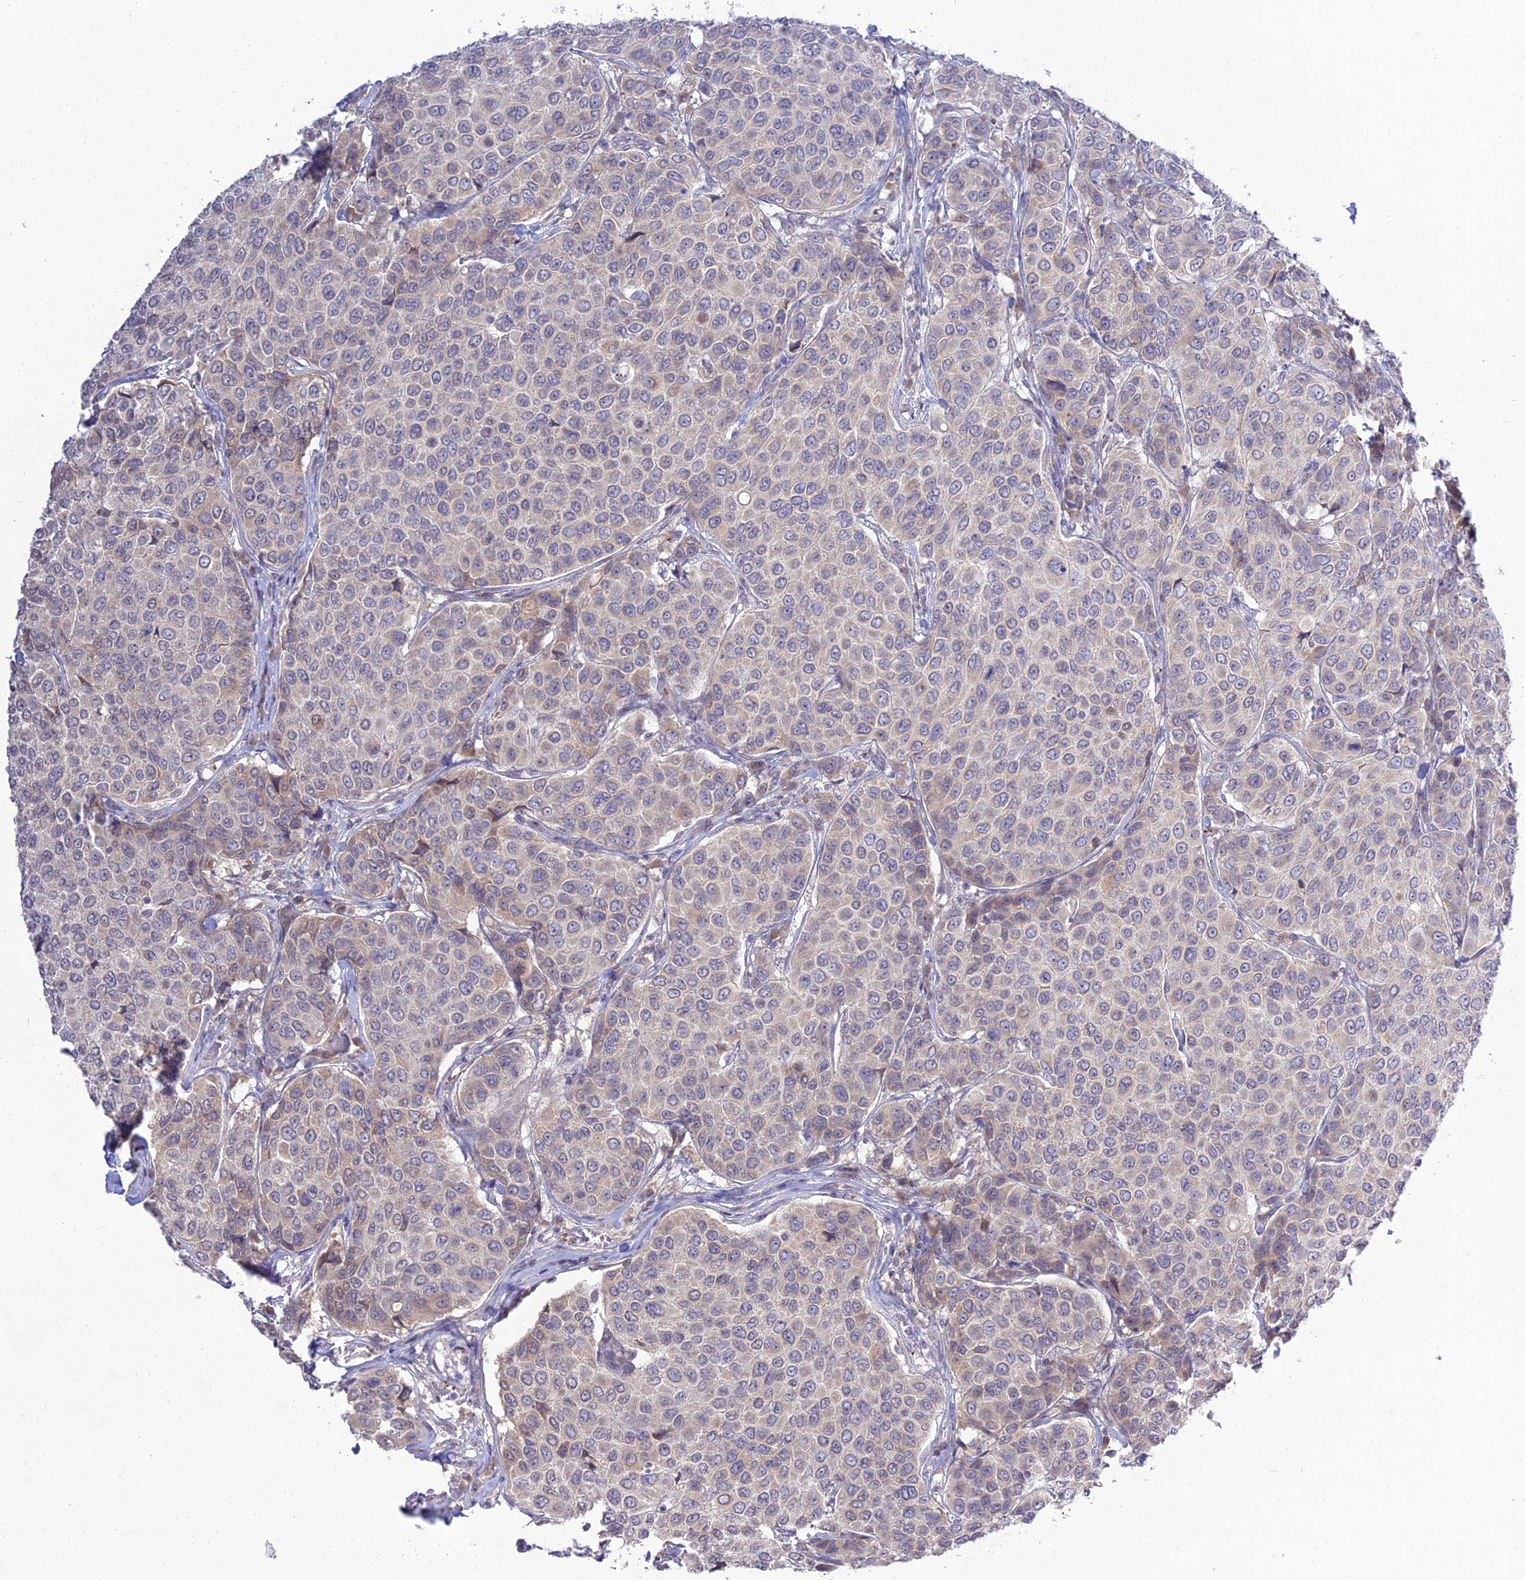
{"staining": {"intensity": "weak", "quantity": "<25%", "location": "cytoplasmic/membranous"}, "tissue": "breast cancer", "cell_type": "Tumor cells", "image_type": "cancer", "snomed": [{"axis": "morphology", "description": "Duct carcinoma"}, {"axis": "topography", "description": "Breast"}], "caption": "Breast invasive ductal carcinoma stained for a protein using IHC shows no staining tumor cells.", "gene": "TMEM40", "patient": {"sex": "female", "age": 55}}